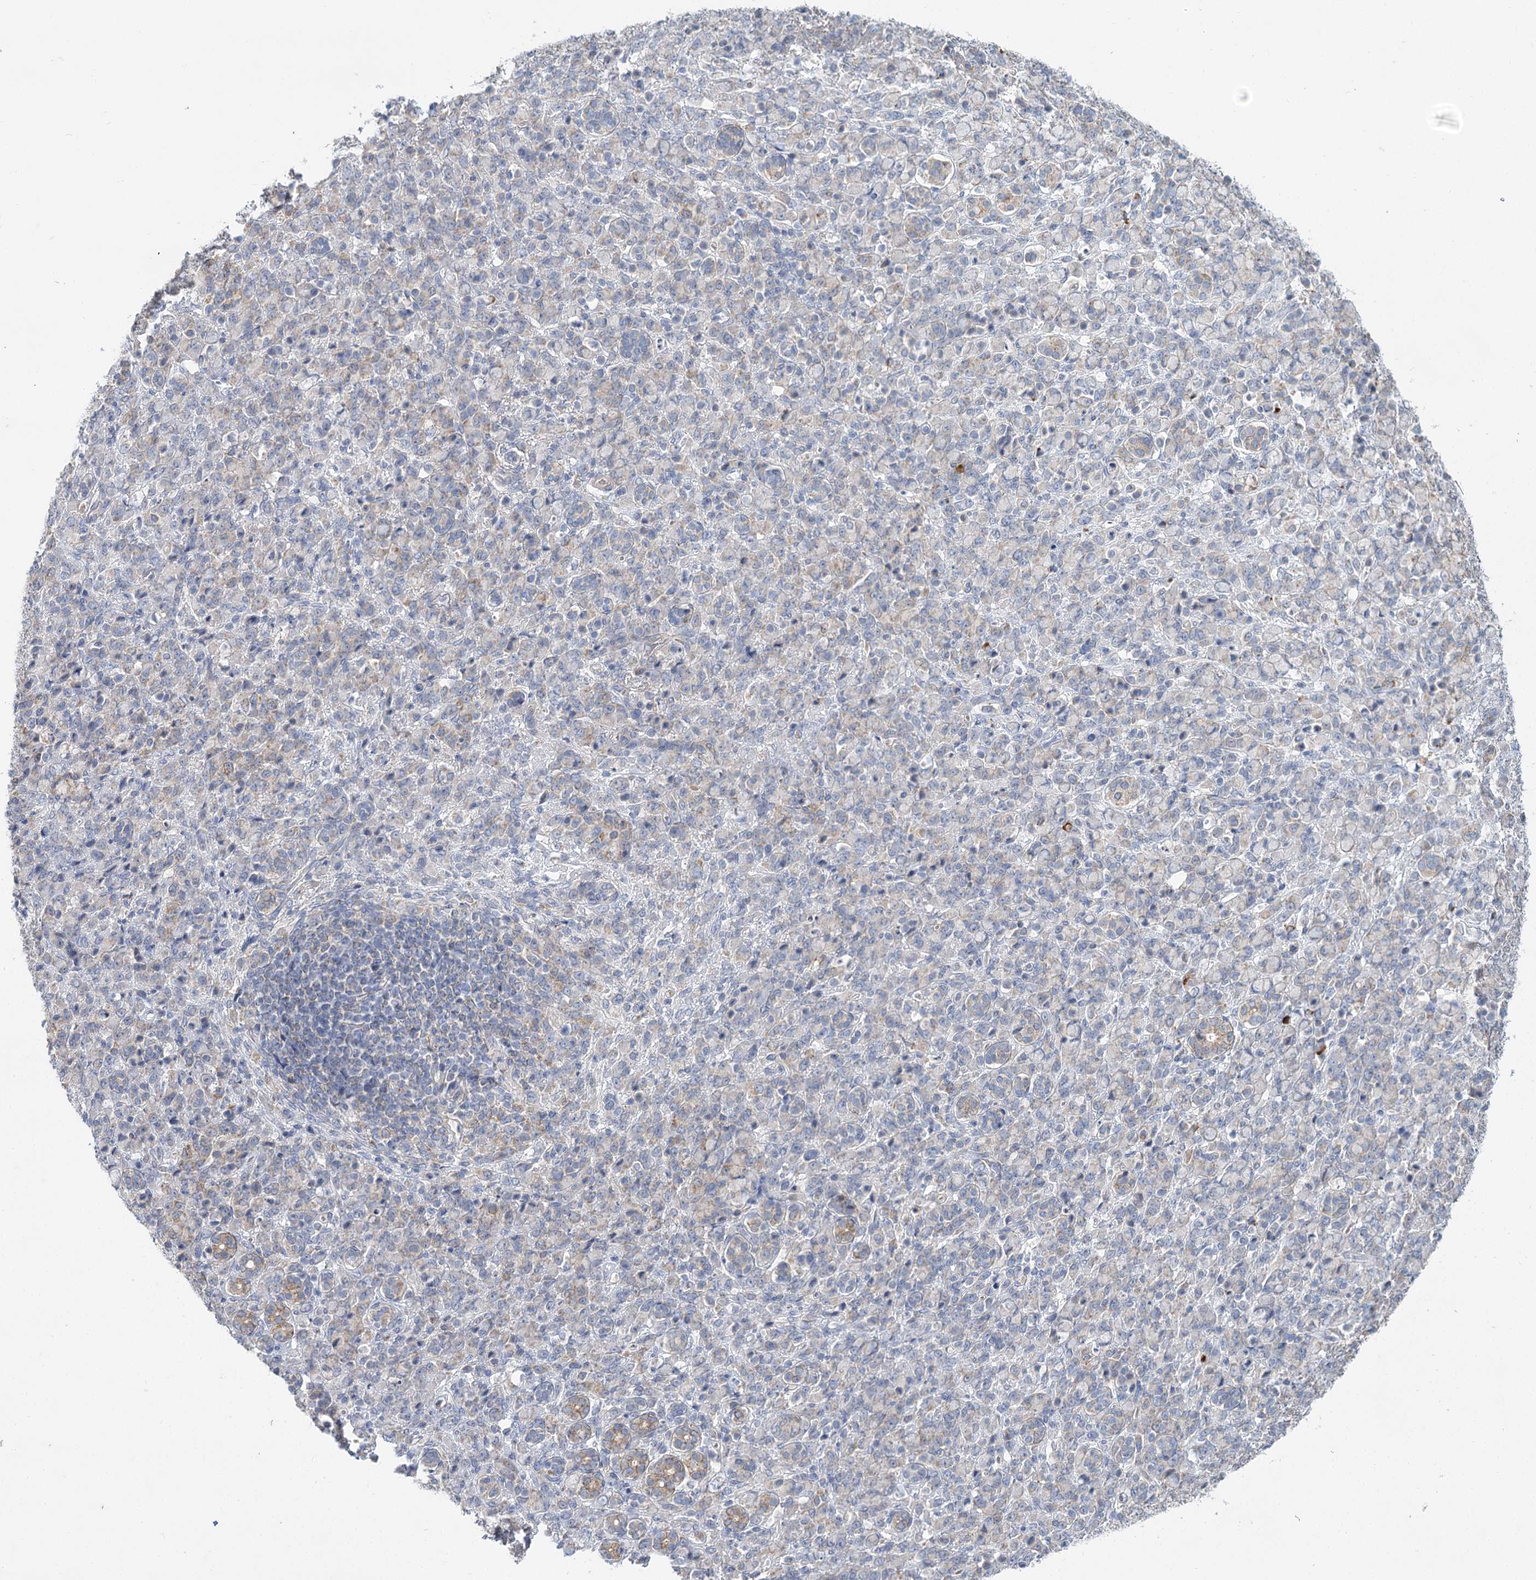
{"staining": {"intensity": "weak", "quantity": "25%-75%", "location": "cytoplasmic/membranous"}, "tissue": "stomach cancer", "cell_type": "Tumor cells", "image_type": "cancer", "snomed": [{"axis": "morphology", "description": "Adenocarcinoma, NOS"}, {"axis": "topography", "description": "Stomach"}], "caption": "Human stomach cancer (adenocarcinoma) stained for a protein (brown) shows weak cytoplasmic/membranous positive expression in approximately 25%-75% of tumor cells.", "gene": "ARHGAP44", "patient": {"sex": "female", "age": 79}}